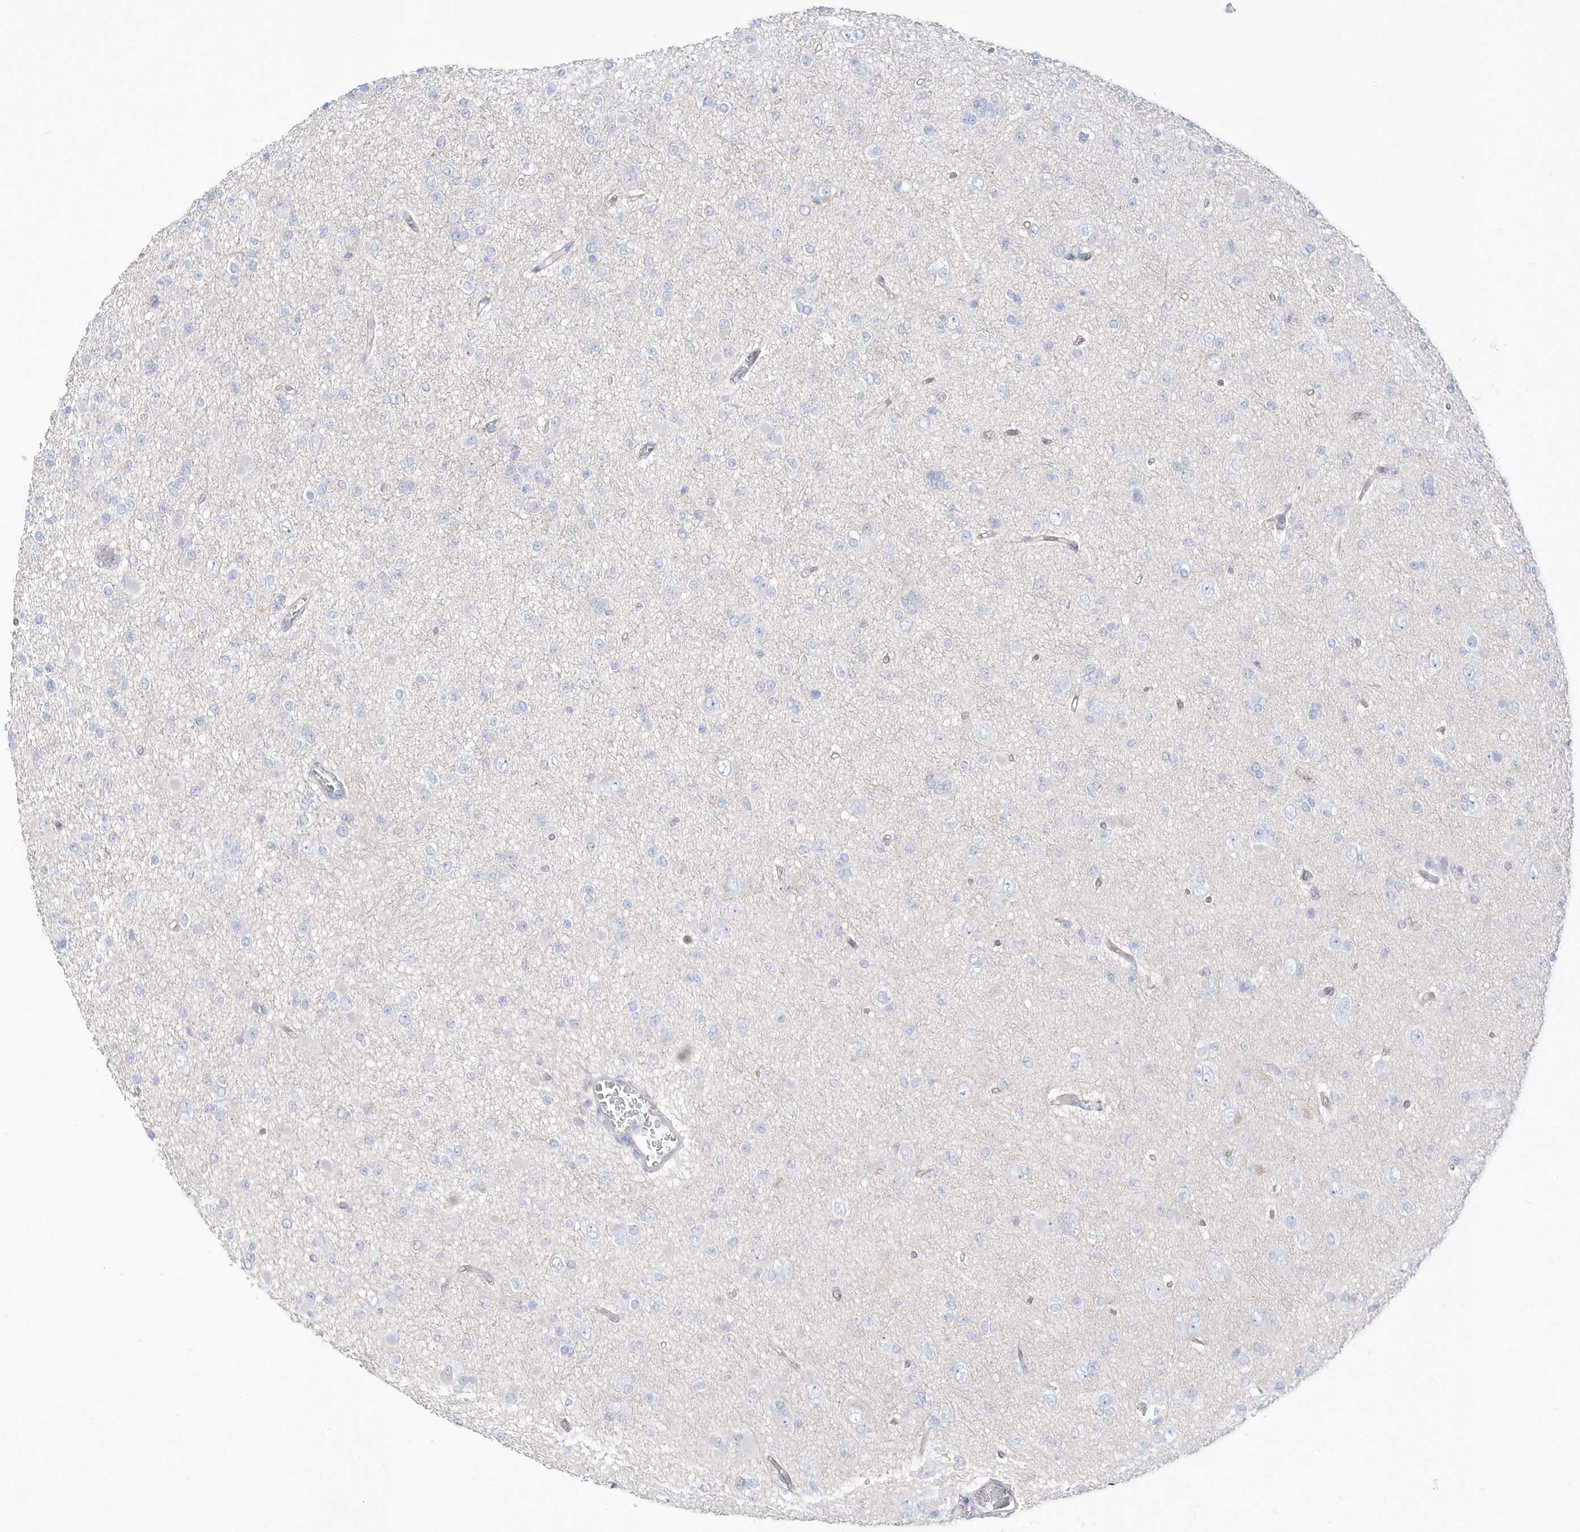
{"staining": {"intensity": "negative", "quantity": "none", "location": "none"}, "tissue": "glioma", "cell_type": "Tumor cells", "image_type": "cancer", "snomed": [{"axis": "morphology", "description": "Glioma, malignant, Low grade"}, {"axis": "topography", "description": "Brain"}], "caption": "Glioma stained for a protein using immunohistochemistry exhibits no staining tumor cells.", "gene": "TMCO6", "patient": {"sex": "female", "age": 22}}